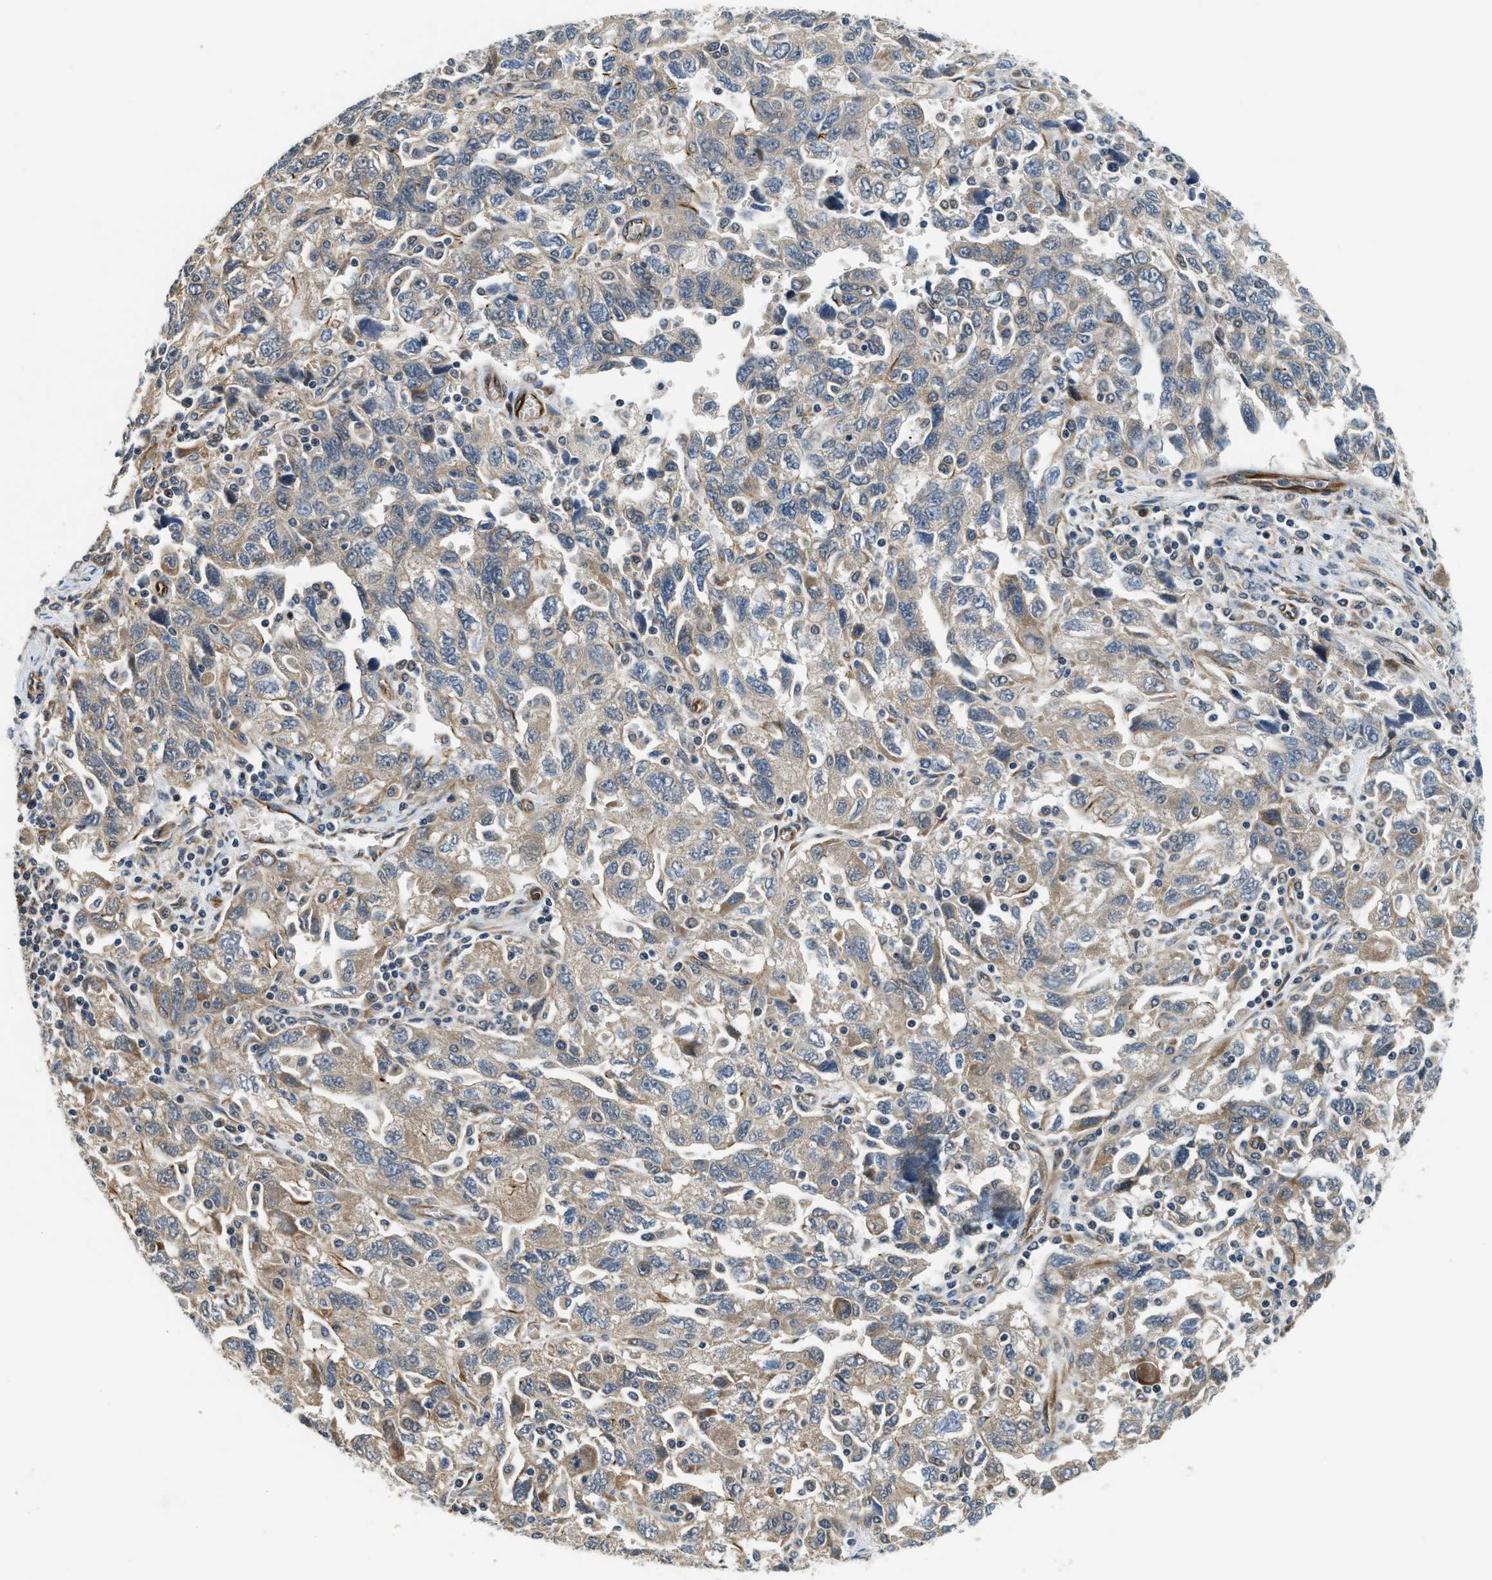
{"staining": {"intensity": "moderate", "quantity": "<25%", "location": "cytoplasmic/membranous"}, "tissue": "ovarian cancer", "cell_type": "Tumor cells", "image_type": "cancer", "snomed": [{"axis": "morphology", "description": "Carcinoma, NOS"}, {"axis": "morphology", "description": "Cystadenocarcinoma, serous, NOS"}, {"axis": "topography", "description": "Ovary"}], "caption": "This is an image of immunohistochemistry staining of carcinoma (ovarian), which shows moderate expression in the cytoplasmic/membranous of tumor cells.", "gene": "ALOX12", "patient": {"sex": "female", "age": 69}}